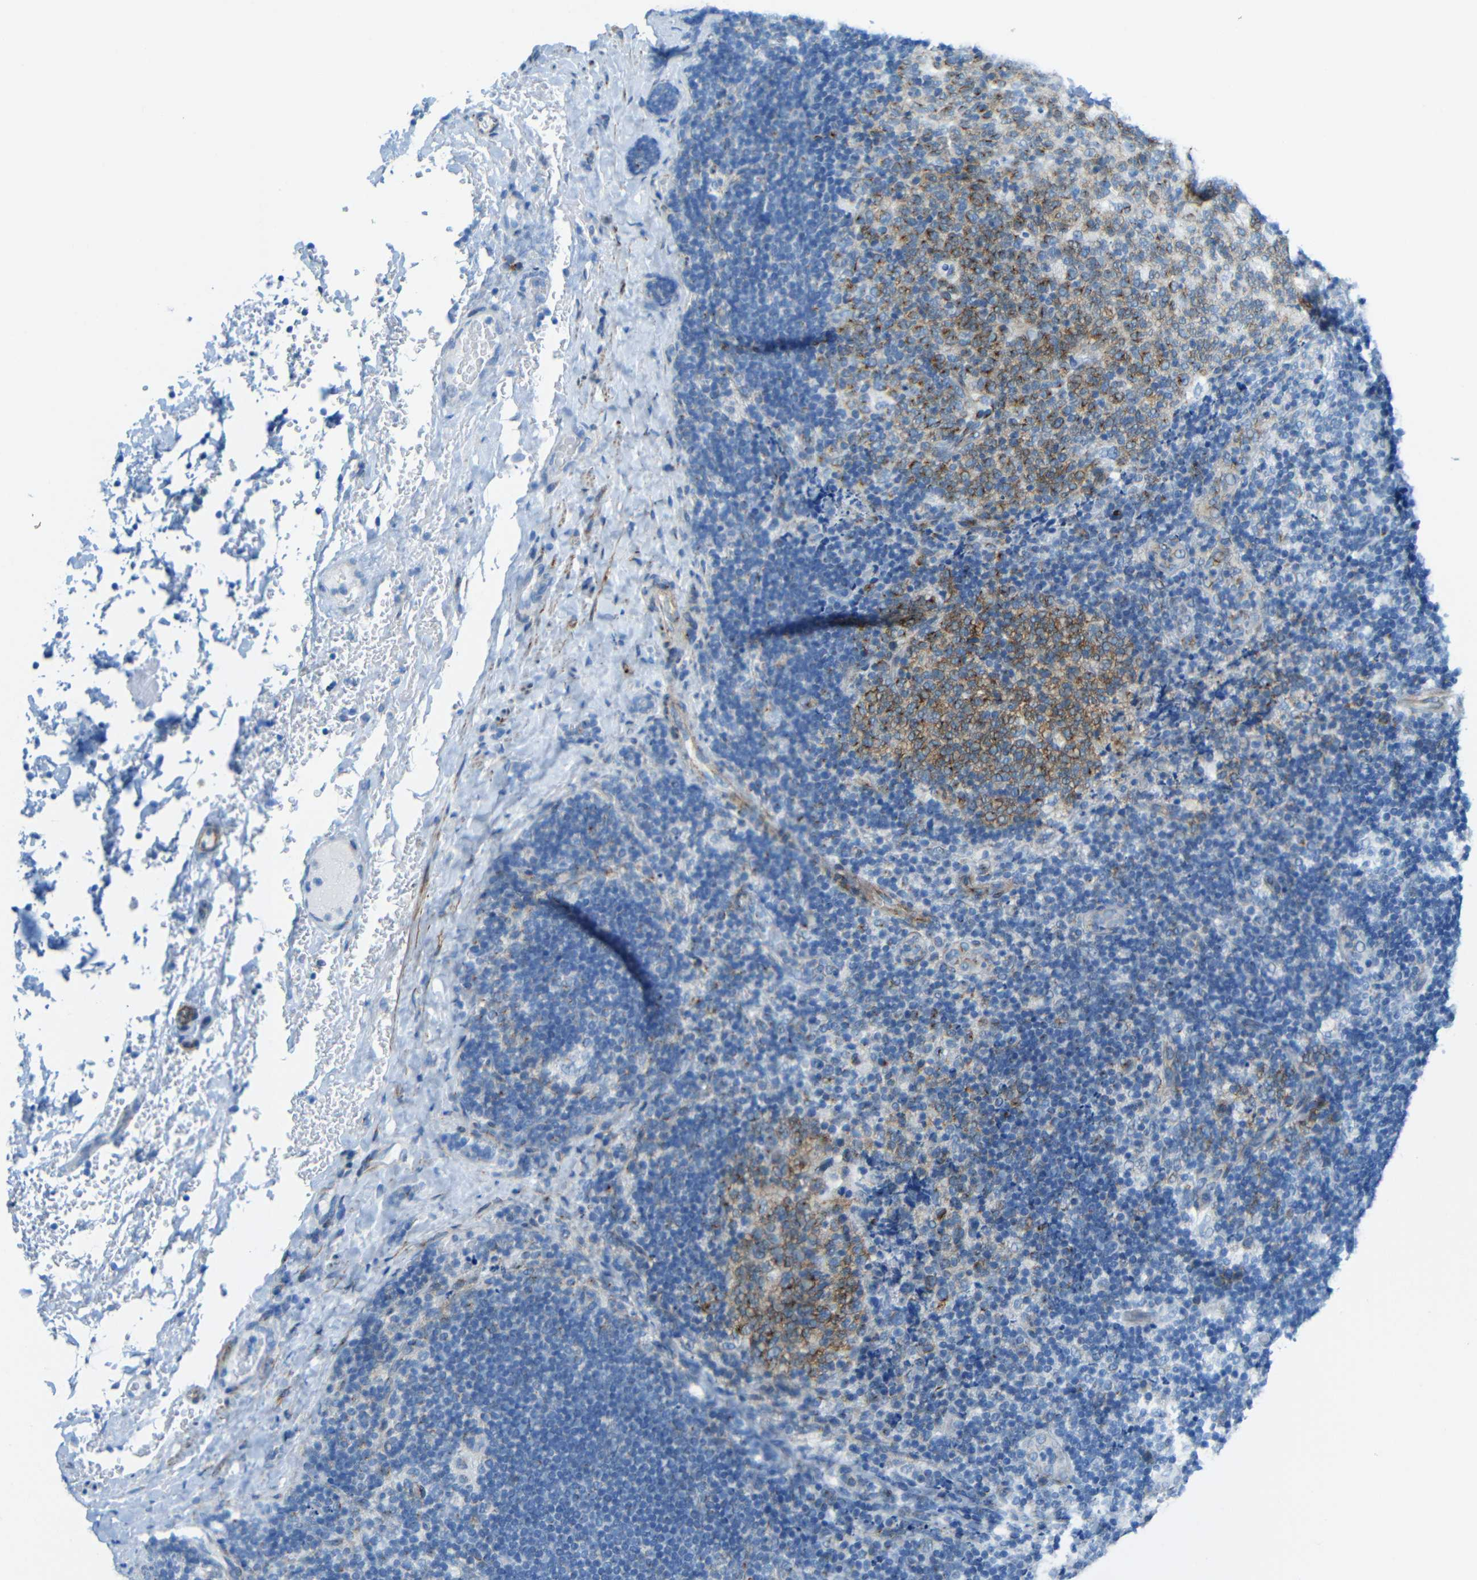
{"staining": {"intensity": "moderate", "quantity": "25%-75%", "location": "cytoplasmic/membranous"}, "tissue": "lymph node", "cell_type": "Germinal center cells", "image_type": "normal", "snomed": [{"axis": "morphology", "description": "Normal tissue, NOS"}, {"axis": "topography", "description": "Lymph node"}], "caption": "A medium amount of moderate cytoplasmic/membranous staining is seen in approximately 25%-75% of germinal center cells in benign lymph node. Nuclei are stained in blue.", "gene": "TUBB4B", "patient": {"sex": "female", "age": 14}}